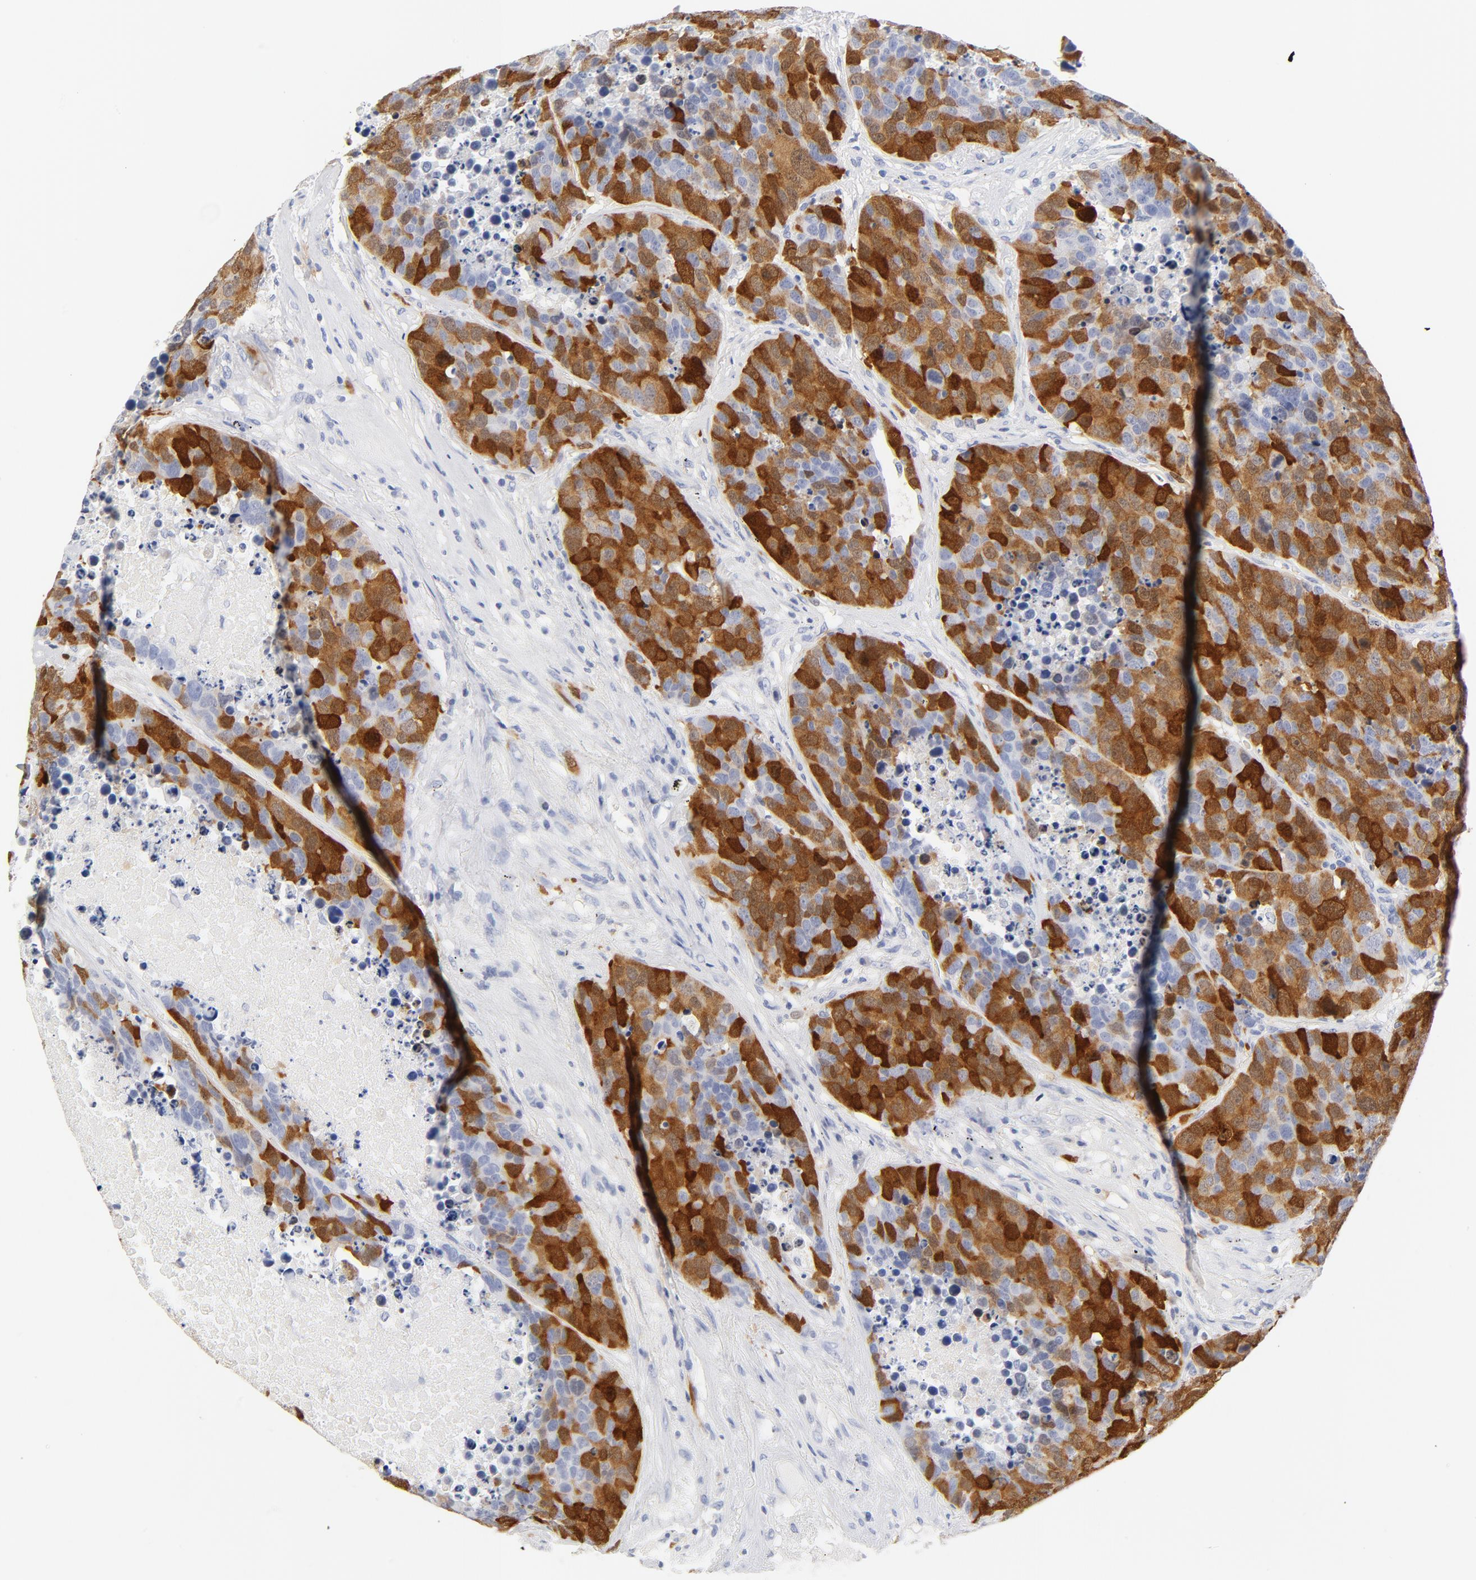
{"staining": {"intensity": "strong", "quantity": ">75%", "location": "cytoplasmic/membranous,nuclear"}, "tissue": "carcinoid", "cell_type": "Tumor cells", "image_type": "cancer", "snomed": [{"axis": "morphology", "description": "Carcinoid, malignant, NOS"}, {"axis": "topography", "description": "Lung"}], "caption": "Immunohistochemical staining of human malignant carcinoid displays high levels of strong cytoplasmic/membranous and nuclear staining in about >75% of tumor cells.", "gene": "CDC20", "patient": {"sex": "male", "age": 60}}